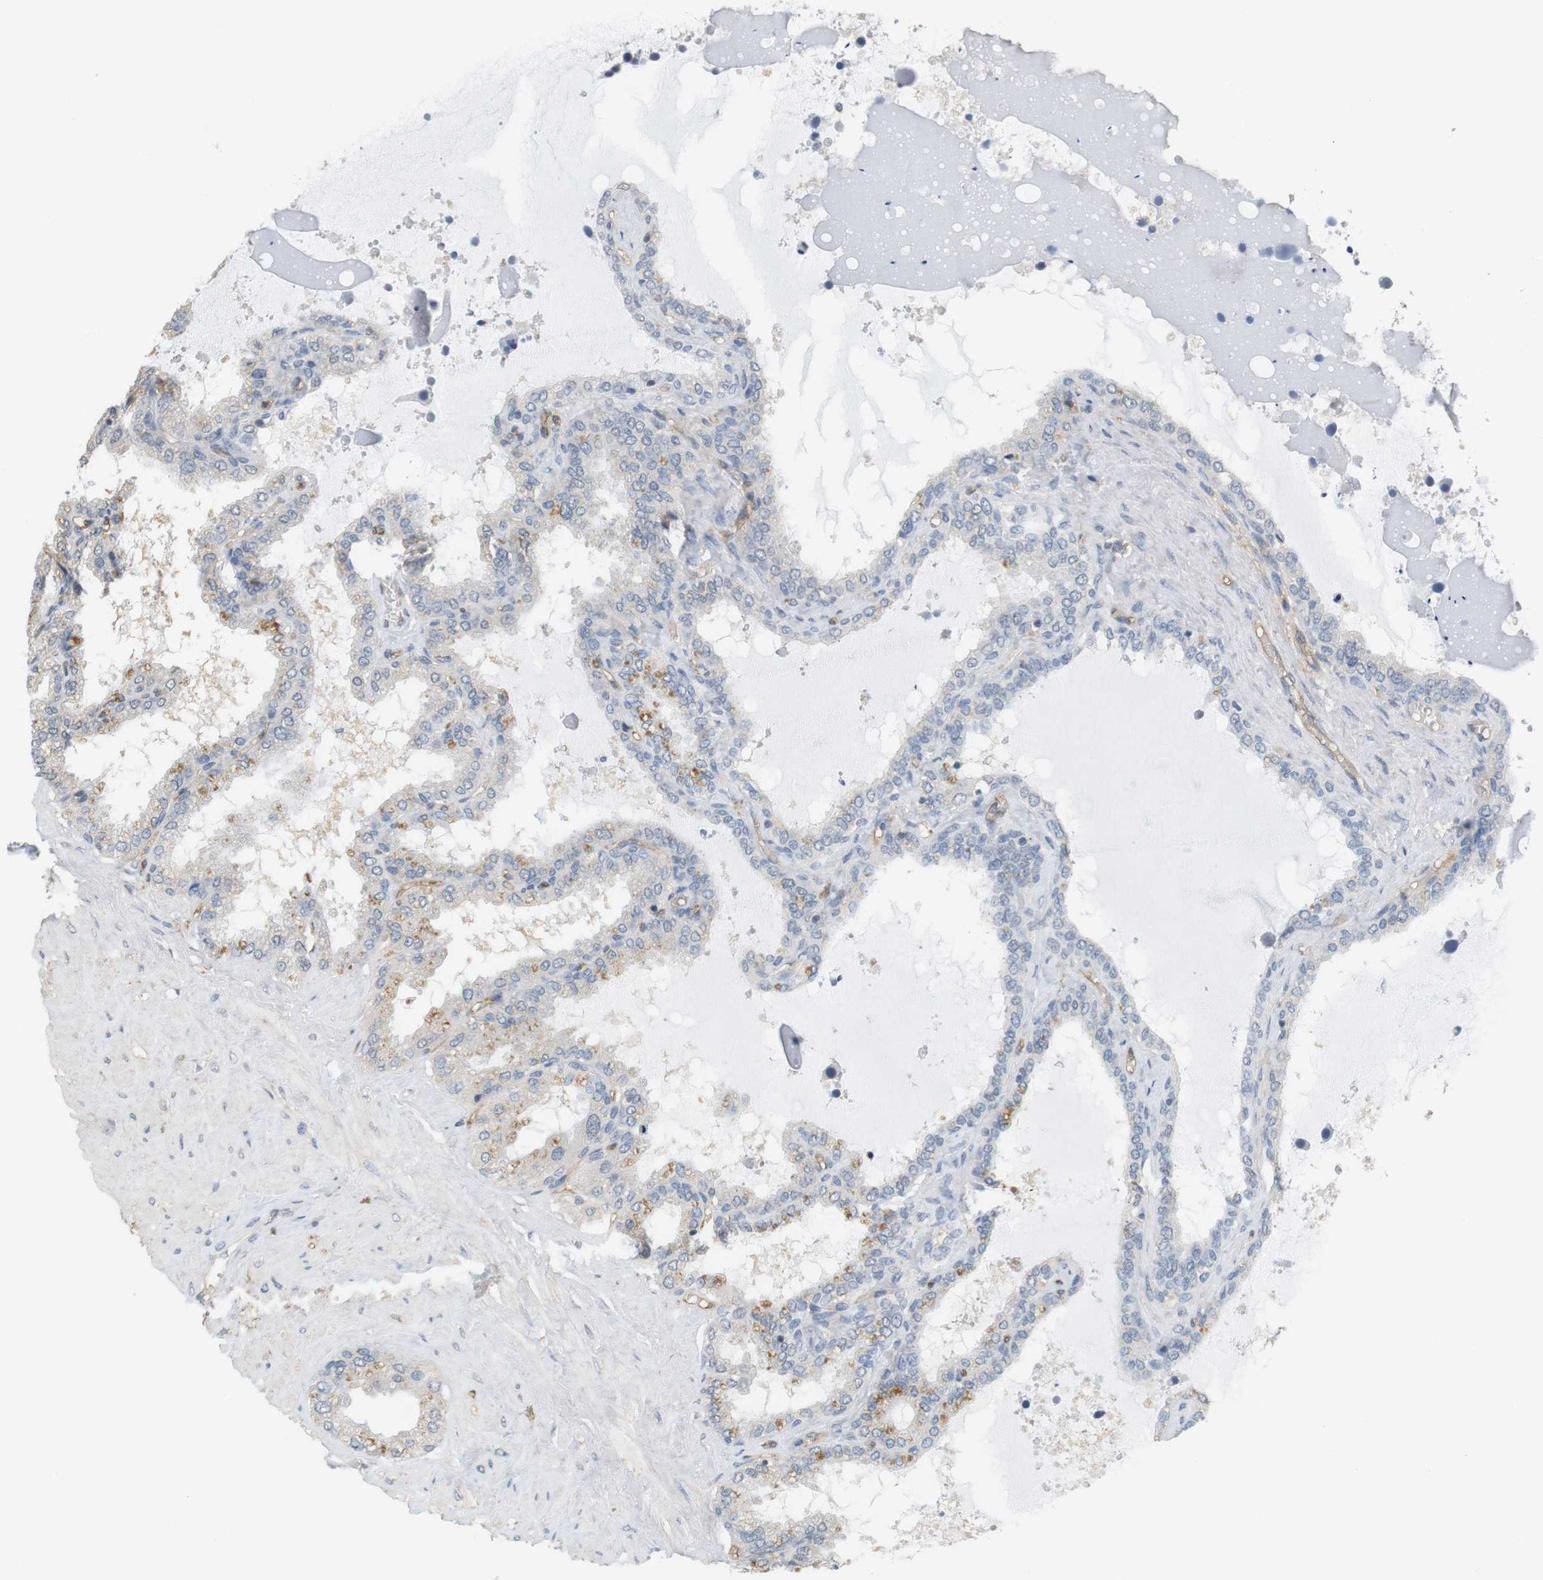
{"staining": {"intensity": "moderate", "quantity": "<25%", "location": "cytoplasmic/membranous"}, "tissue": "seminal vesicle", "cell_type": "Glandular cells", "image_type": "normal", "snomed": [{"axis": "morphology", "description": "Normal tissue, NOS"}, {"axis": "topography", "description": "Seminal veicle"}], "caption": "Glandular cells show moderate cytoplasmic/membranous expression in about <25% of cells in unremarkable seminal vesicle.", "gene": "OSR1", "patient": {"sex": "male", "age": 46}}